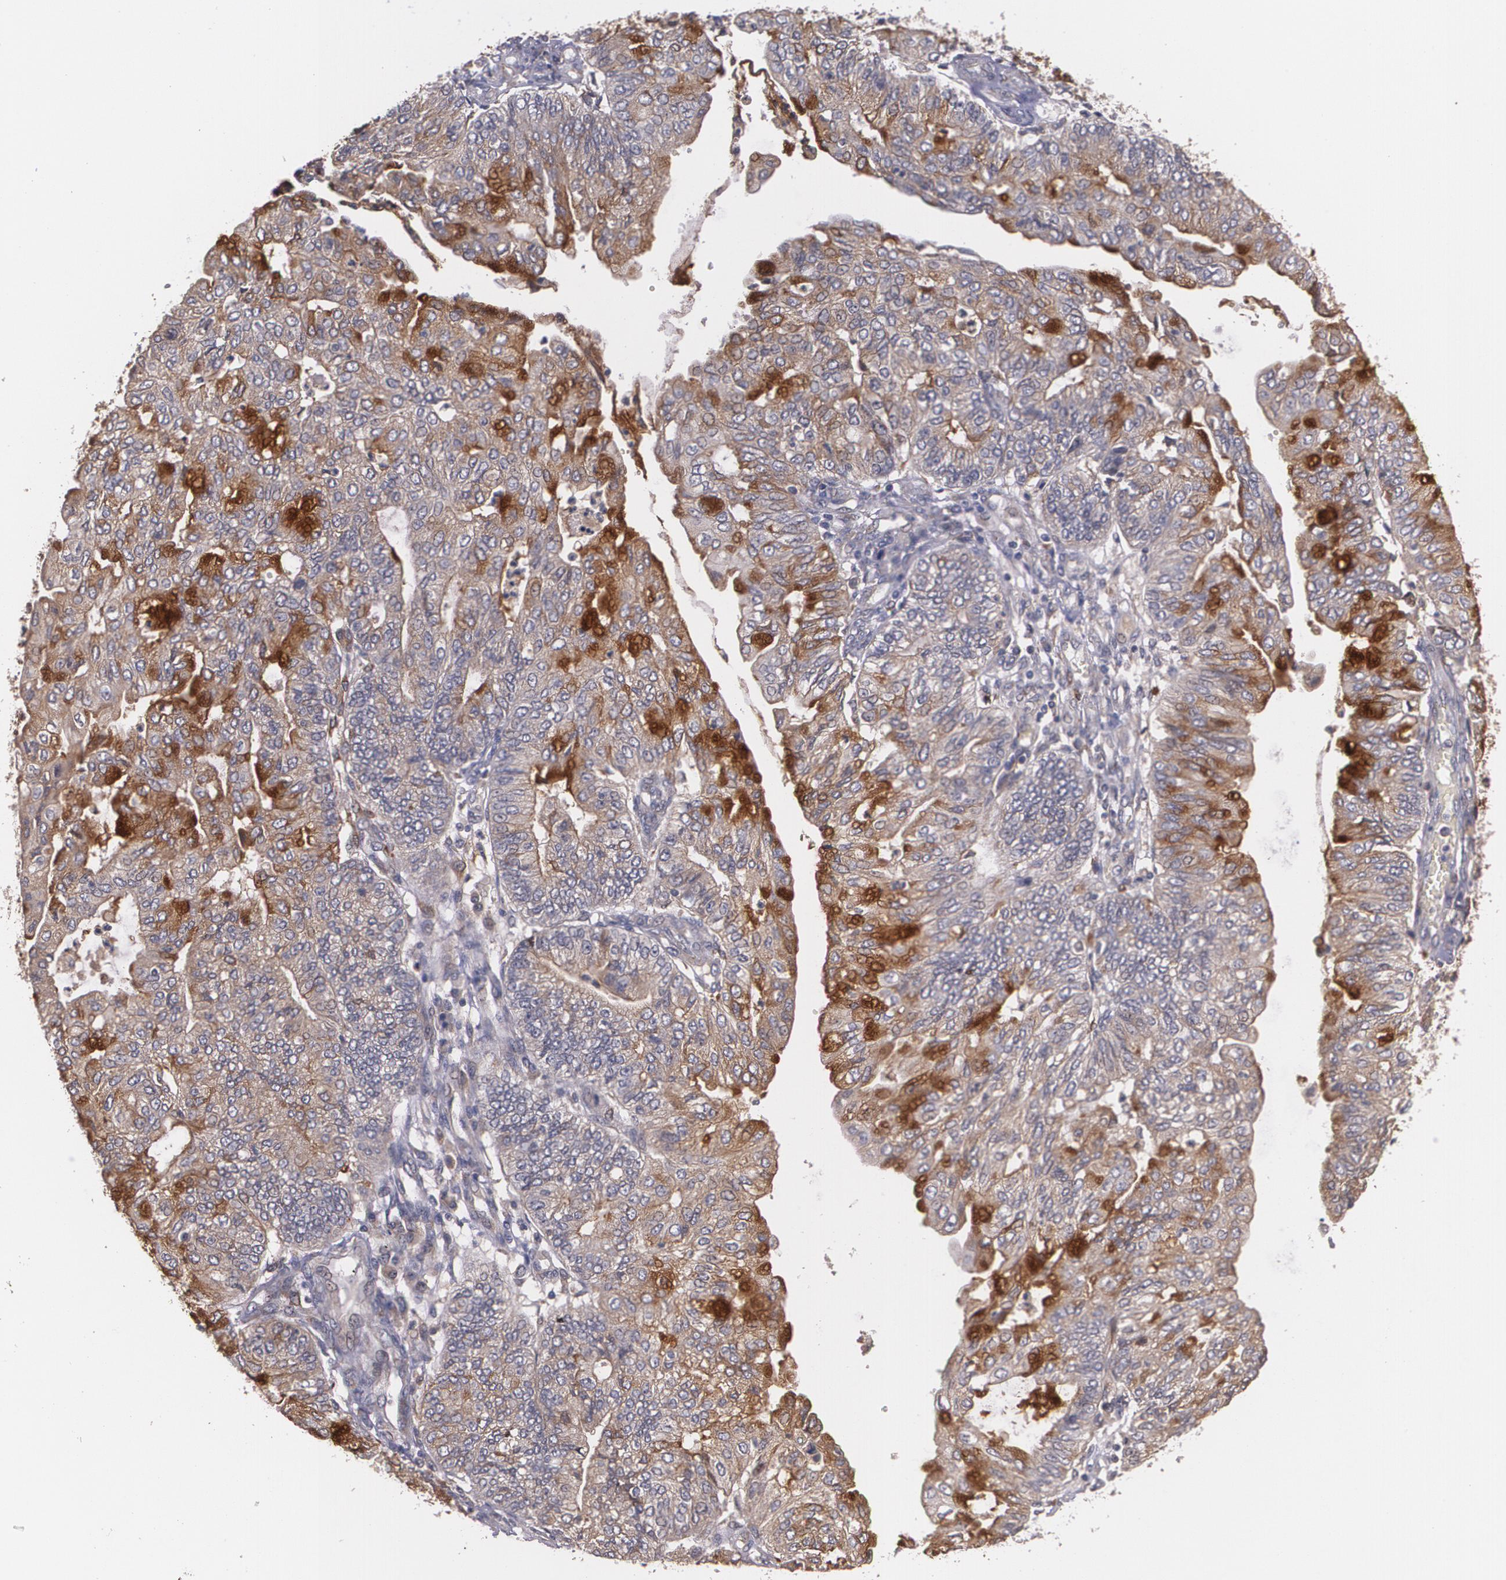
{"staining": {"intensity": "strong", "quantity": "25%-75%", "location": "cytoplasmic/membranous"}, "tissue": "endometrial cancer", "cell_type": "Tumor cells", "image_type": "cancer", "snomed": [{"axis": "morphology", "description": "Adenocarcinoma, NOS"}, {"axis": "topography", "description": "Endometrium"}], "caption": "Endometrial adenocarcinoma was stained to show a protein in brown. There is high levels of strong cytoplasmic/membranous positivity in approximately 25%-75% of tumor cells. Ihc stains the protein in brown and the nuclei are stained blue.", "gene": "IFNGR2", "patient": {"sex": "female", "age": 59}}